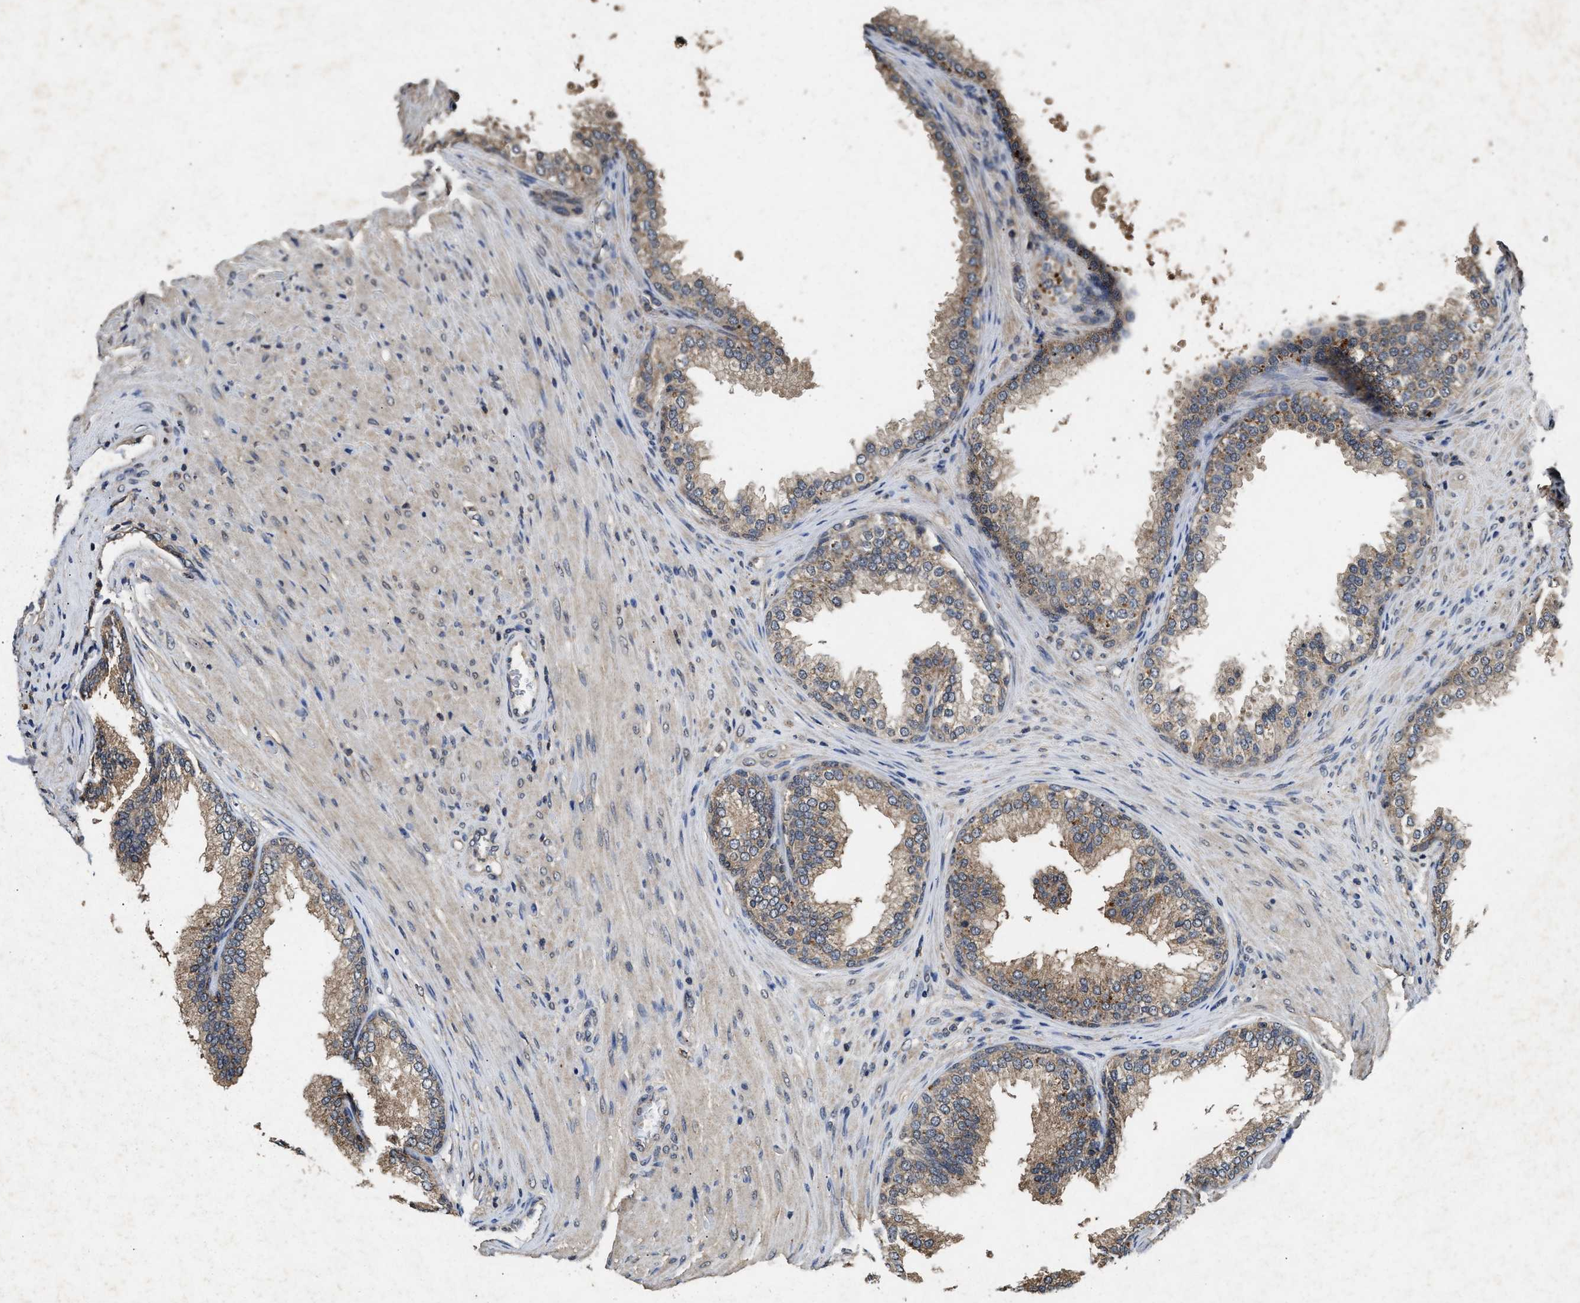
{"staining": {"intensity": "moderate", "quantity": "25%-75%", "location": "cytoplasmic/membranous"}, "tissue": "prostate", "cell_type": "Glandular cells", "image_type": "normal", "snomed": [{"axis": "morphology", "description": "Normal tissue, NOS"}, {"axis": "topography", "description": "Prostate"}], "caption": "Protein staining of normal prostate shows moderate cytoplasmic/membranous positivity in approximately 25%-75% of glandular cells.", "gene": "PDAP1", "patient": {"sex": "male", "age": 76}}